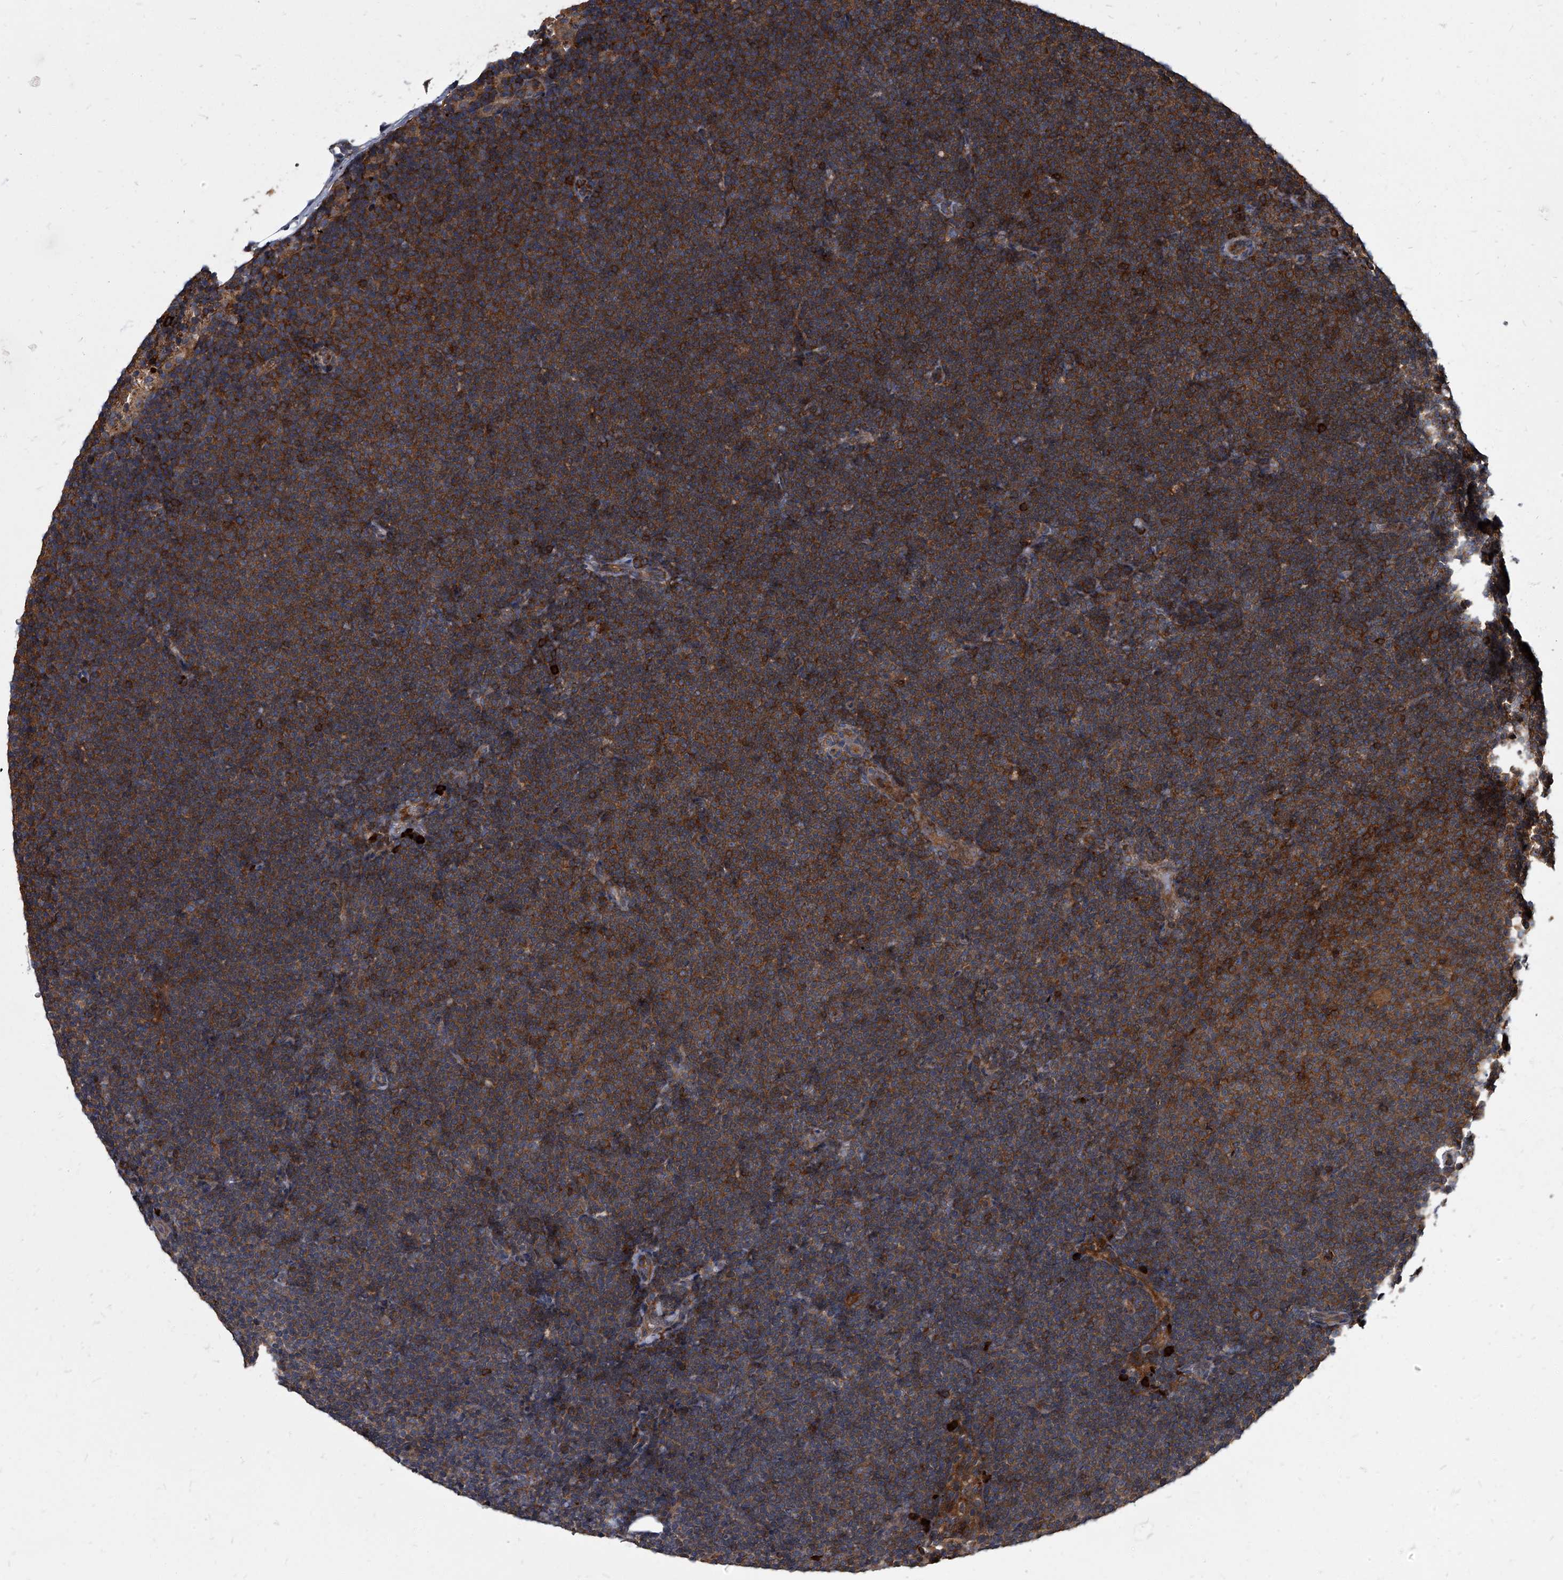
{"staining": {"intensity": "strong", "quantity": ">75%", "location": "cytoplasmic/membranous"}, "tissue": "lymphoma", "cell_type": "Tumor cells", "image_type": "cancer", "snomed": [{"axis": "morphology", "description": "Malignant lymphoma, non-Hodgkin's type, Low grade"}, {"axis": "topography", "description": "Lymph node"}], "caption": "This is an image of immunohistochemistry (IHC) staining of lymphoma, which shows strong expression in the cytoplasmic/membranous of tumor cells.", "gene": "CDV3", "patient": {"sex": "female", "age": 53}}